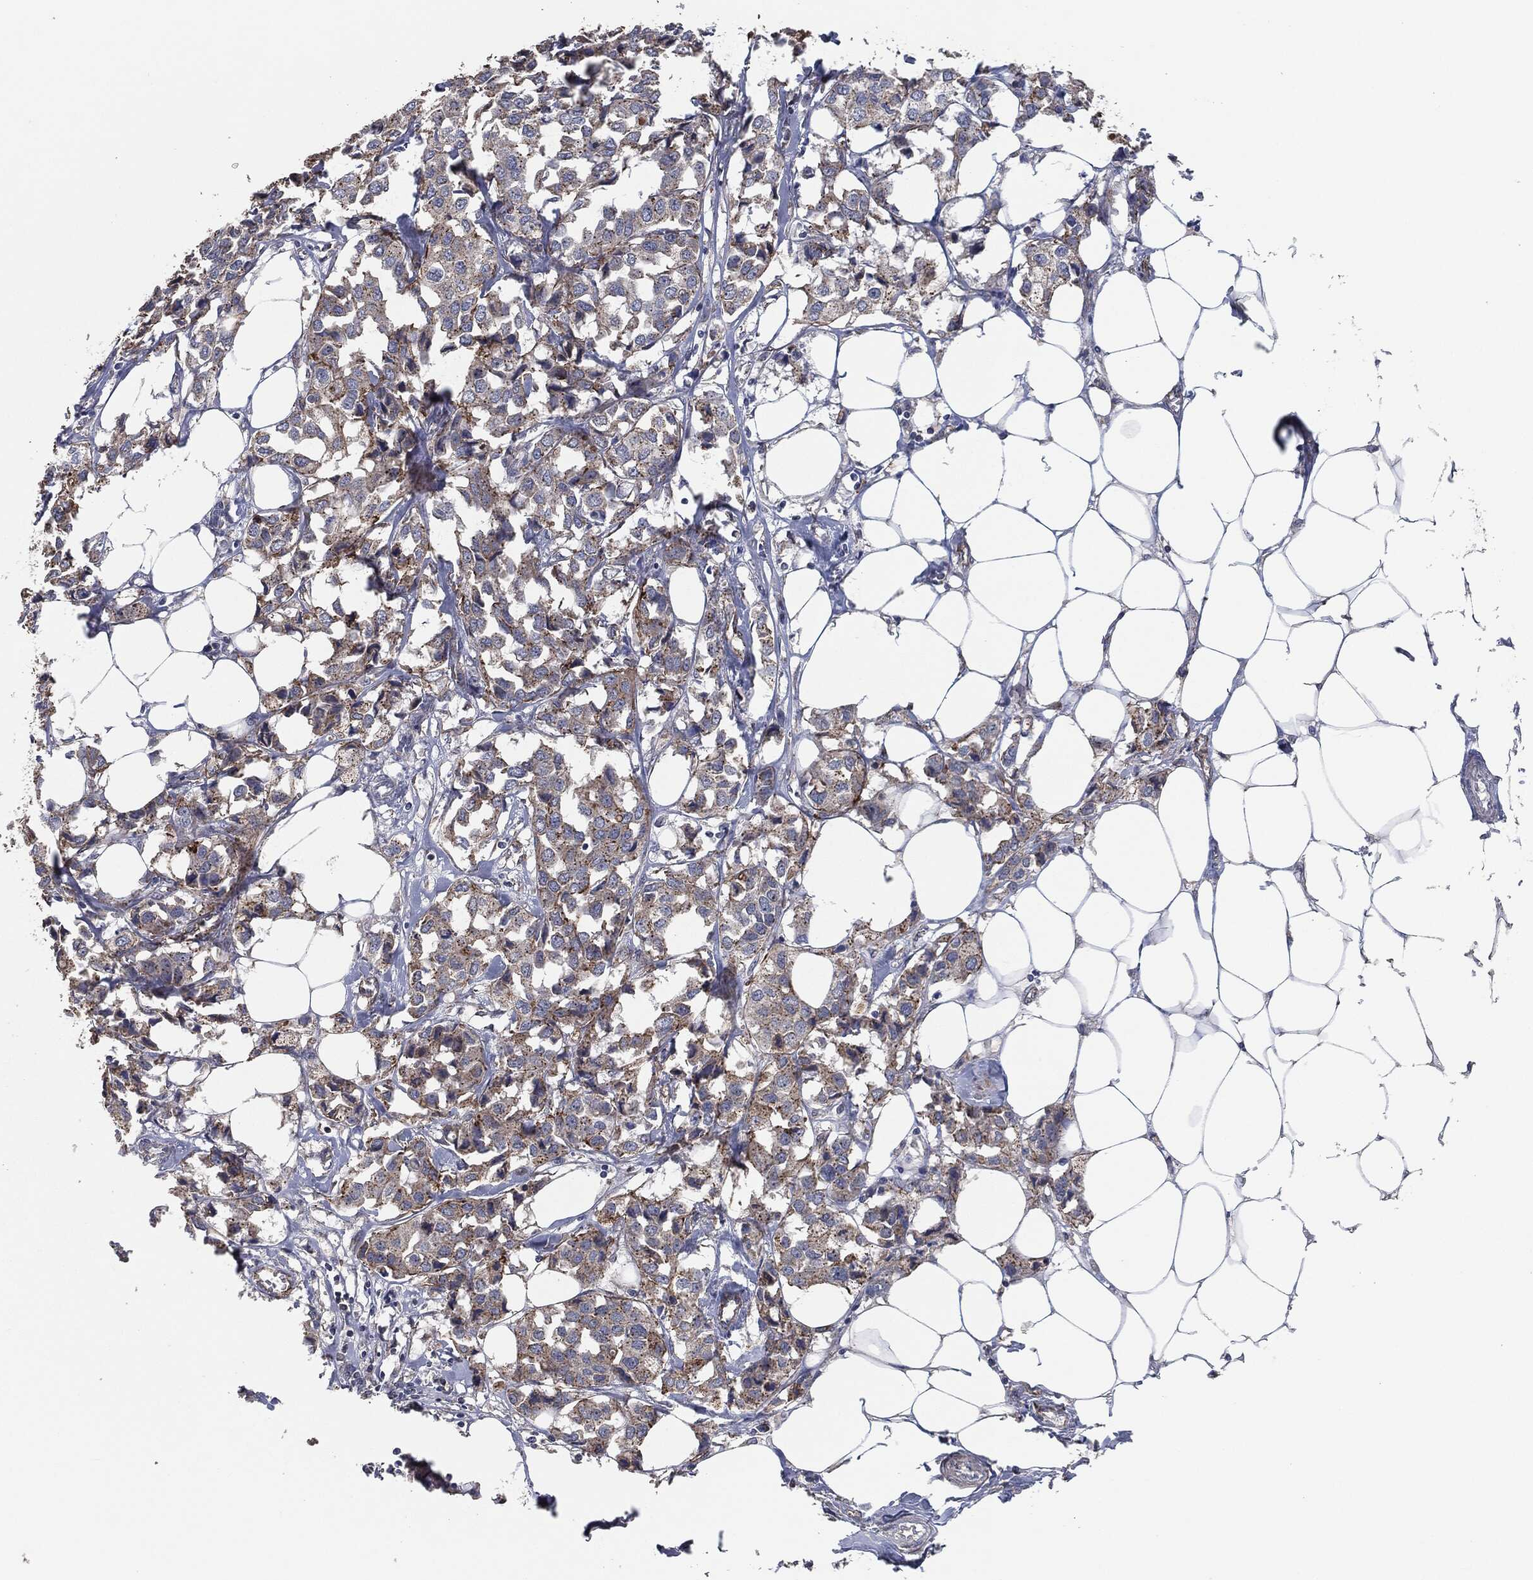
{"staining": {"intensity": "moderate", "quantity": "<25%", "location": "cytoplasmic/membranous"}, "tissue": "breast cancer", "cell_type": "Tumor cells", "image_type": "cancer", "snomed": [{"axis": "morphology", "description": "Duct carcinoma"}, {"axis": "topography", "description": "Breast"}], "caption": "Breast intraductal carcinoma was stained to show a protein in brown. There is low levels of moderate cytoplasmic/membranous expression in about <25% of tumor cells. (brown staining indicates protein expression, while blue staining denotes nuclei).", "gene": "SVIL", "patient": {"sex": "female", "age": 80}}